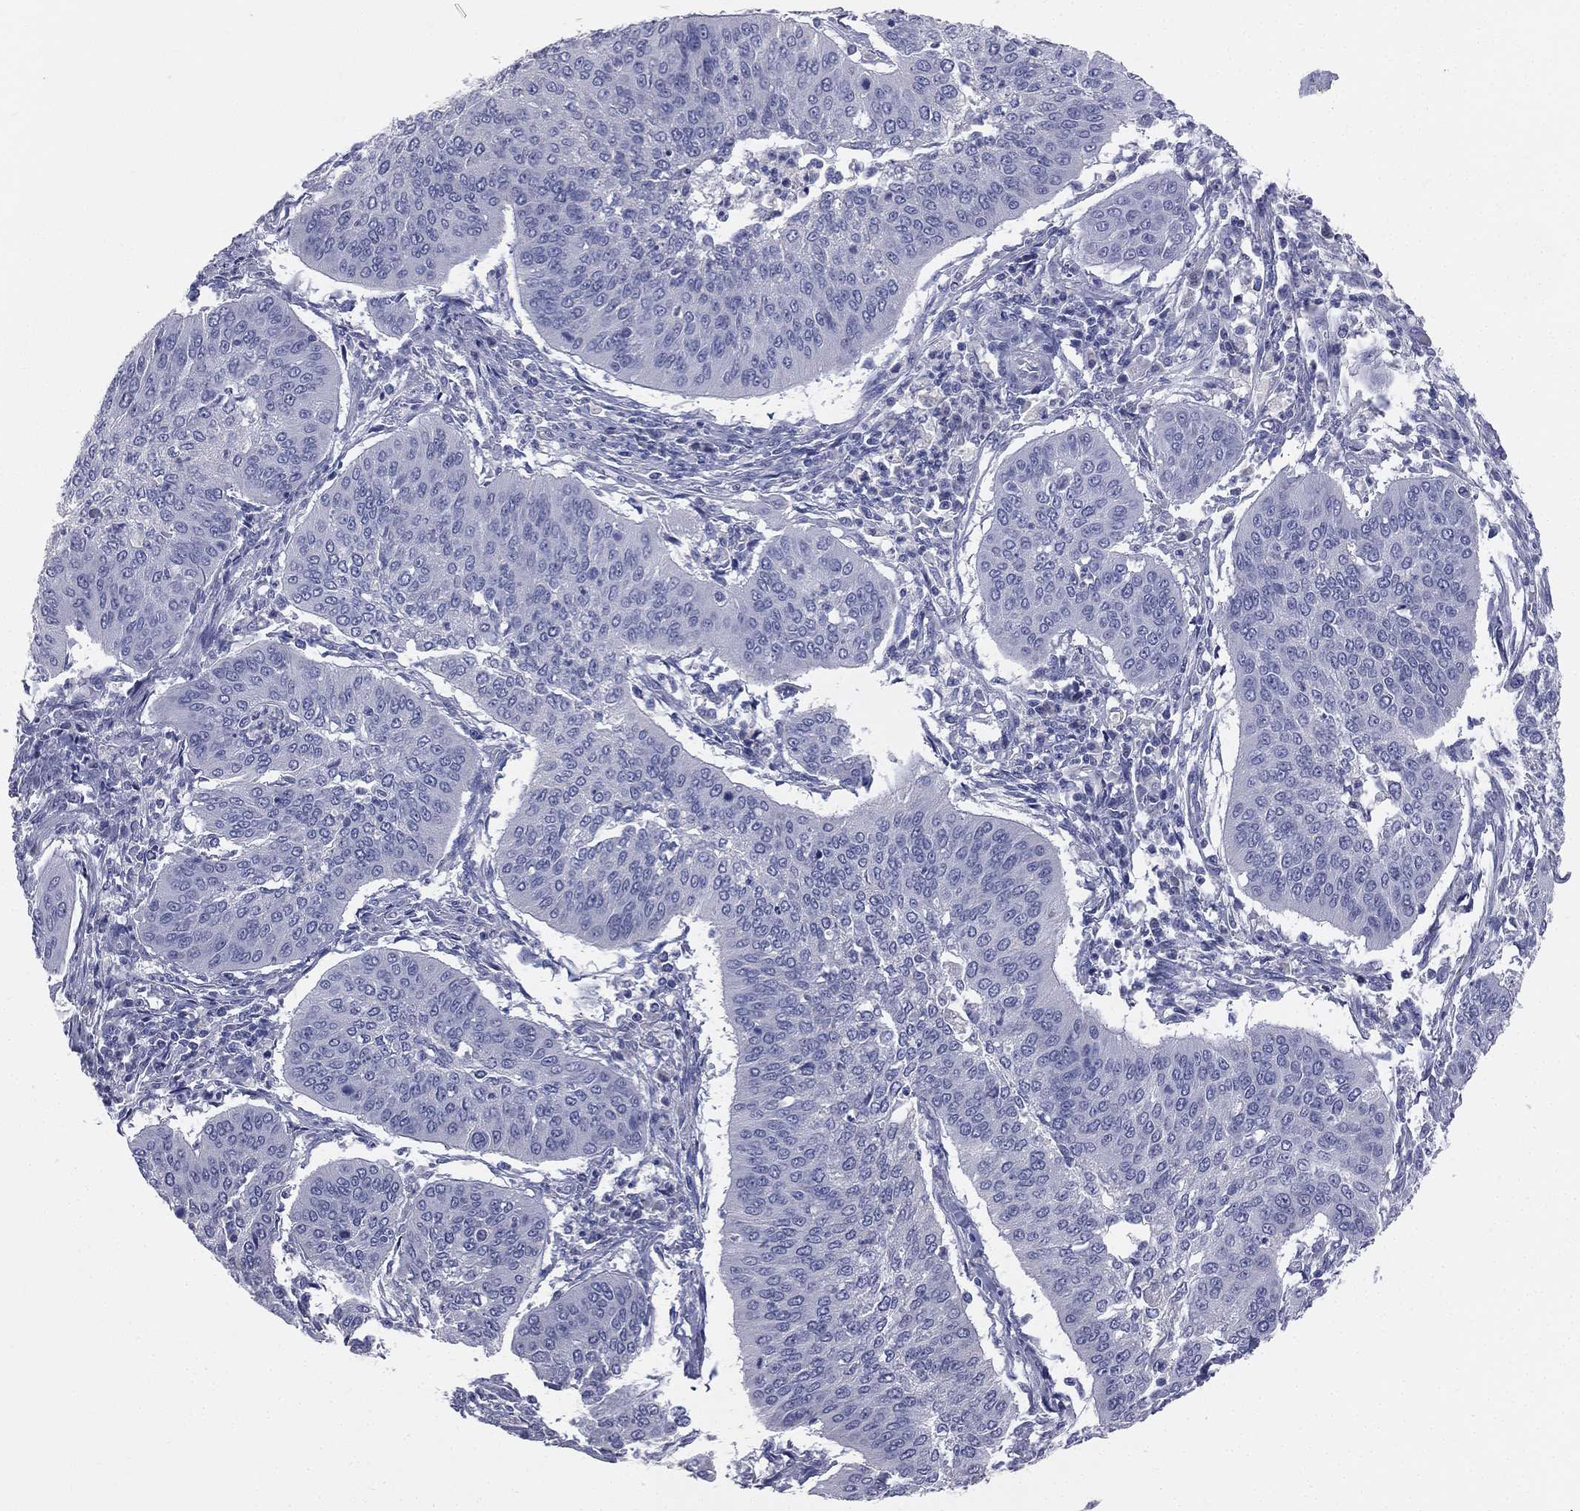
{"staining": {"intensity": "negative", "quantity": "none", "location": "none"}, "tissue": "cervical cancer", "cell_type": "Tumor cells", "image_type": "cancer", "snomed": [{"axis": "morphology", "description": "Normal tissue, NOS"}, {"axis": "morphology", "description": "Squamous cell carcinoma, NOS"}, {"axis": "topography", "description": "Cervix"}], "caption": "Protein analysis of squamous cell carcinoma (cervical) shows no significant positivity in tumor cells.", "gene": "STK31", "patient": {"sex": "female", "age": 39}}